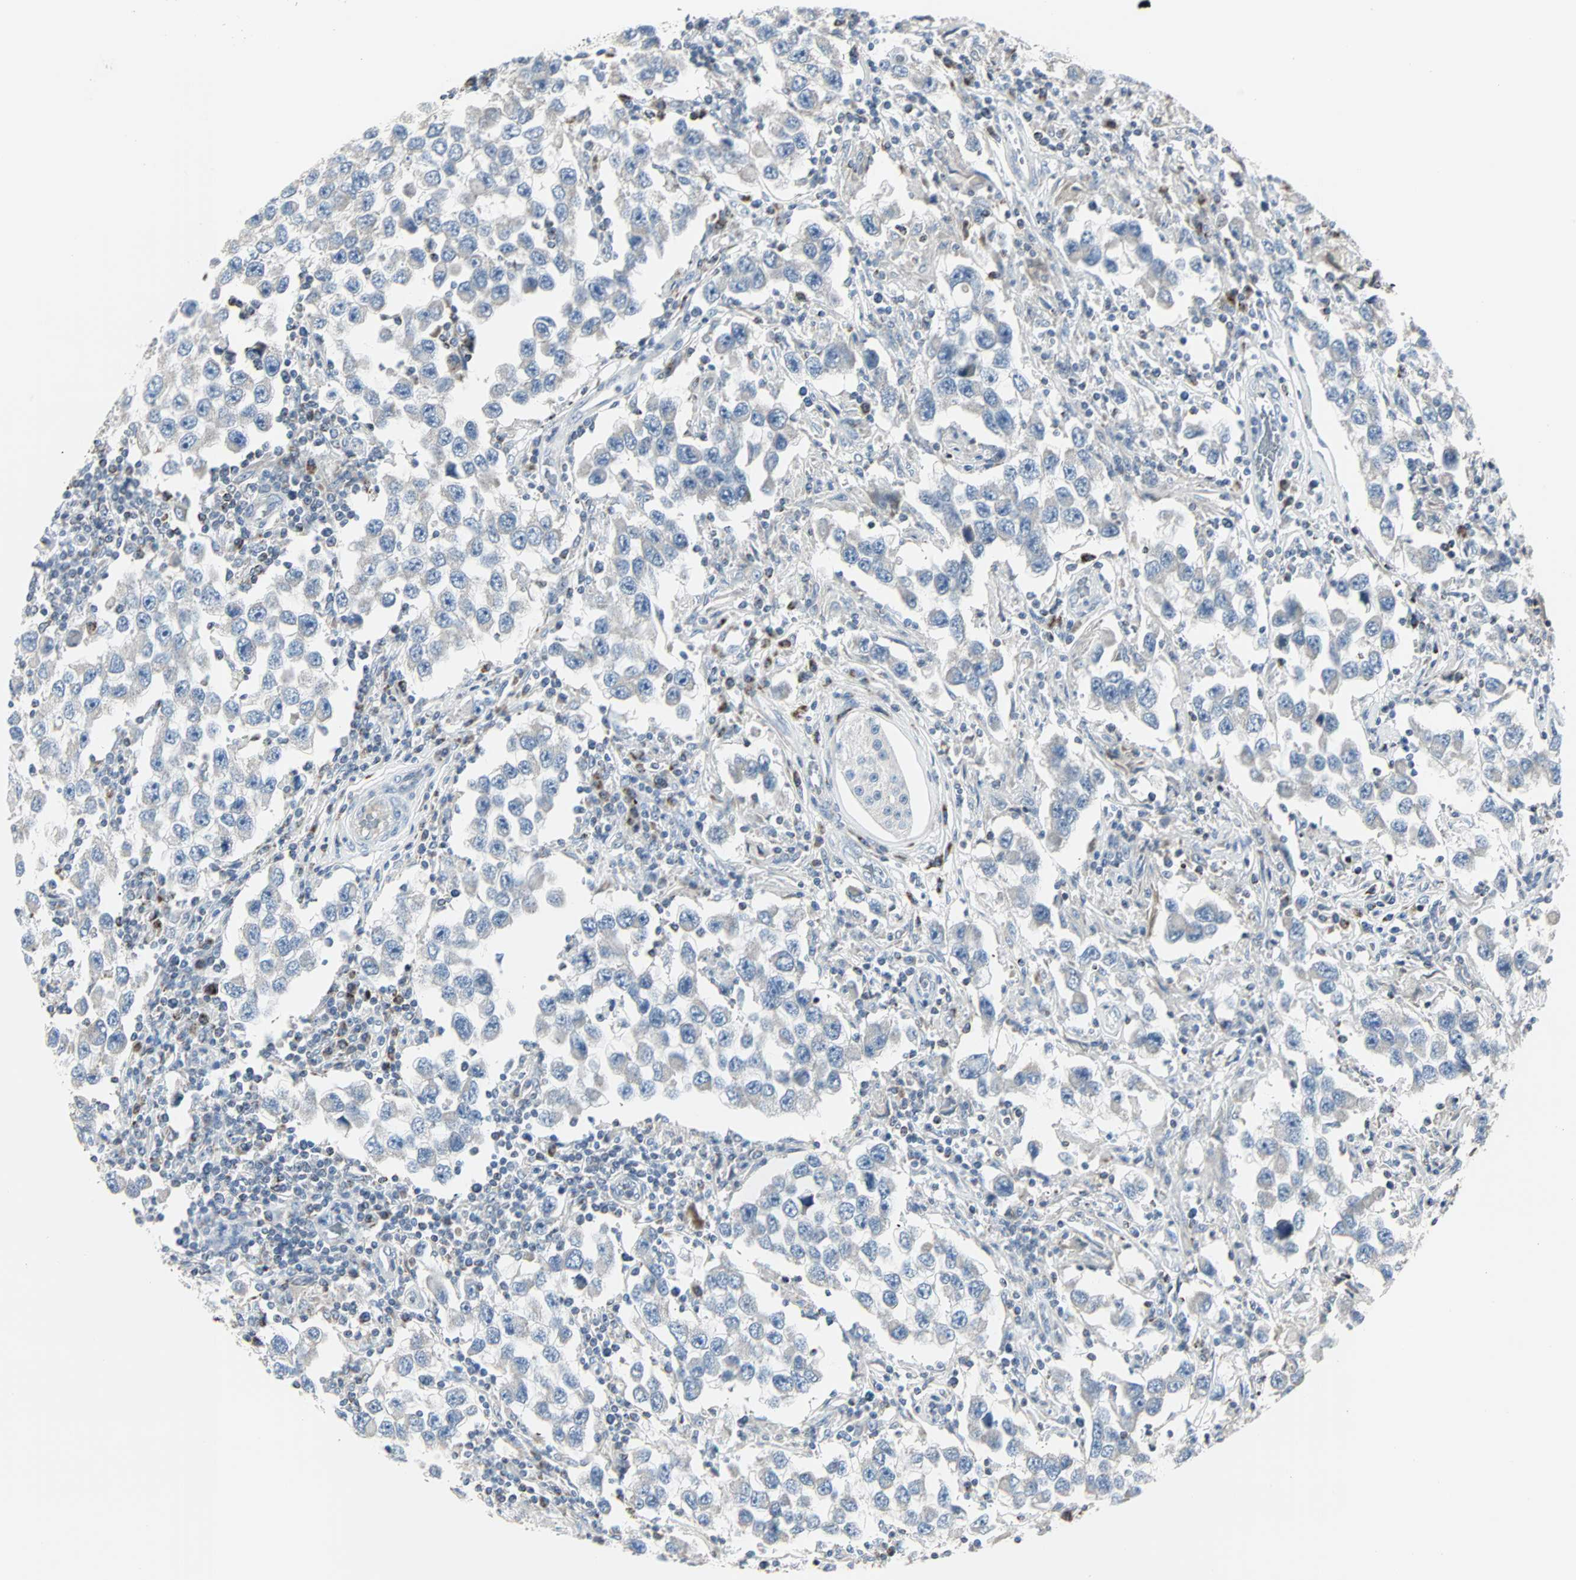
{"staining": {"intensity": "negative", "quantity": "none", "location": "none"}, "tissue": "testis cancer", "cell_type": "Tumor cells", "image_type": "cancer", "snomed": [{"axis": "morphology", "description": "Carcinoma, Embryonal, NOS"}, {"axis": "topography", "description": "Testis"}], "caption": "Immunohistochemical staining of human testis embryonal carcinoma shows no significant expression in tumor cells.", "gene": "IDH2", "patient": {"sex": "male", "age": 21}}